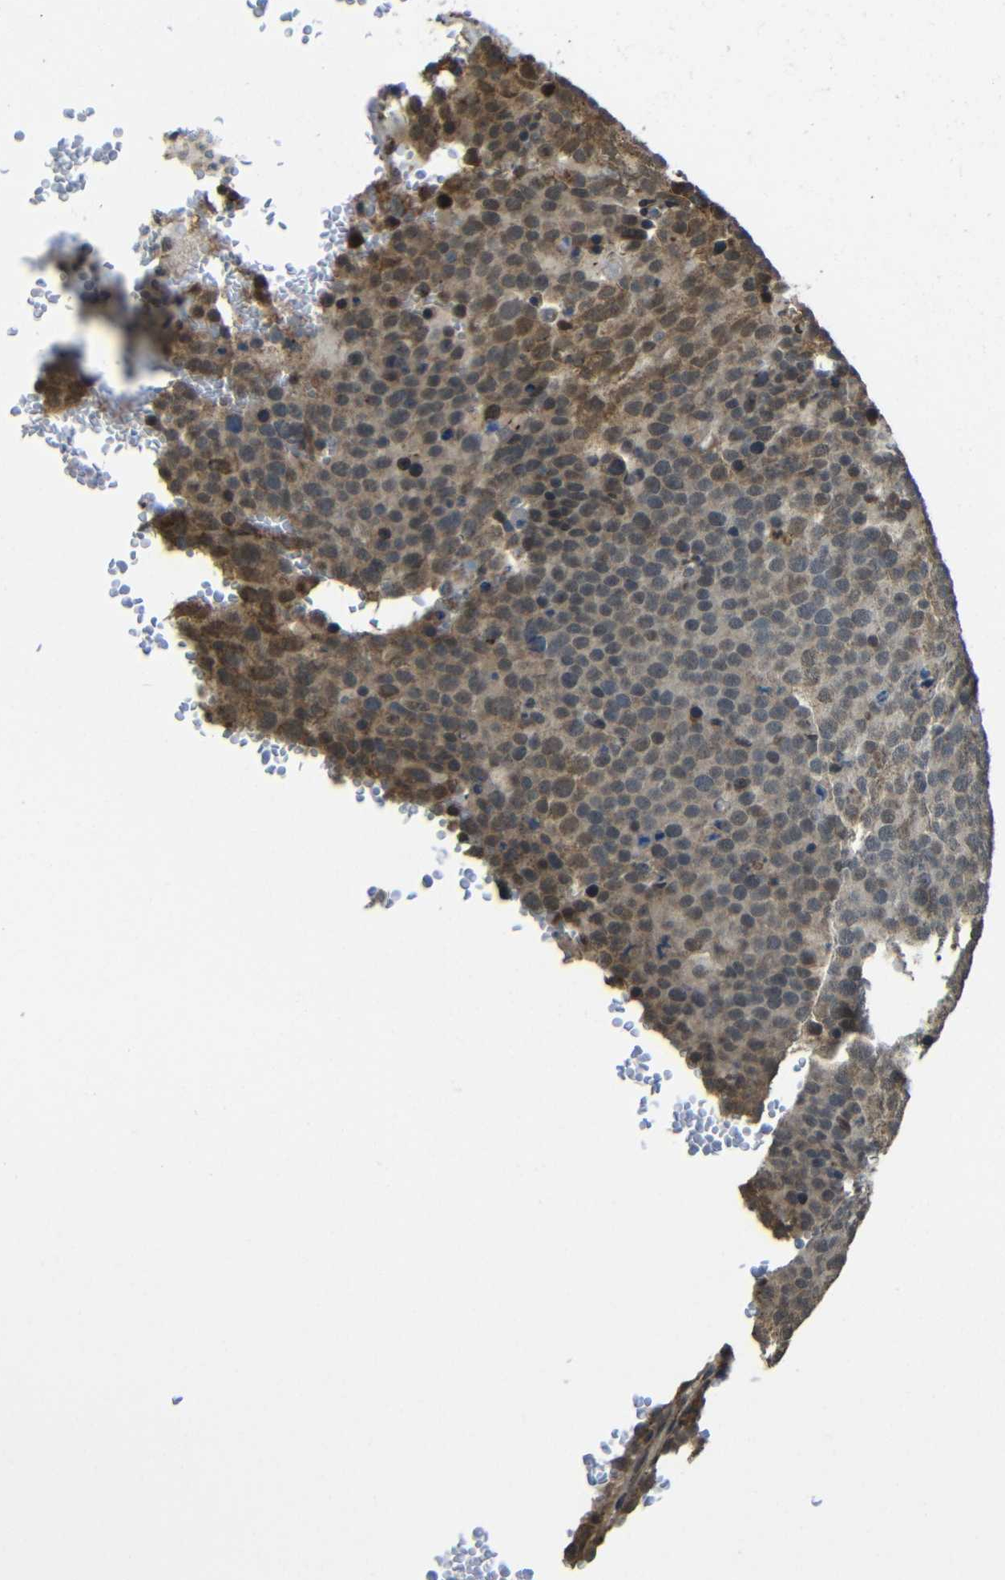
{"staining": {"intensity": "moderate", "quantity": "25%-75%", "location": "cytoplasmic/membranous,nuclear"}, "tissue": "testis cancer", "cell_type": "Tumor cells", "image_type": "cancer", "snomed": [{"axis": "morphology", "description": "Seminoma, NOS"}, {"axis": "topography", "description": "Testis"}], "caption": "Immunohistochemistry (IHC) (DAB (3,3'-diaminobenzidine)) staining of human testis cancer displays moderate cytoplasmic/membranous and nuclear protein staining in about 25%-75% of tumor cells.", "gene": "FAM172A", "patient": {"sex": "male", "age": 71}}